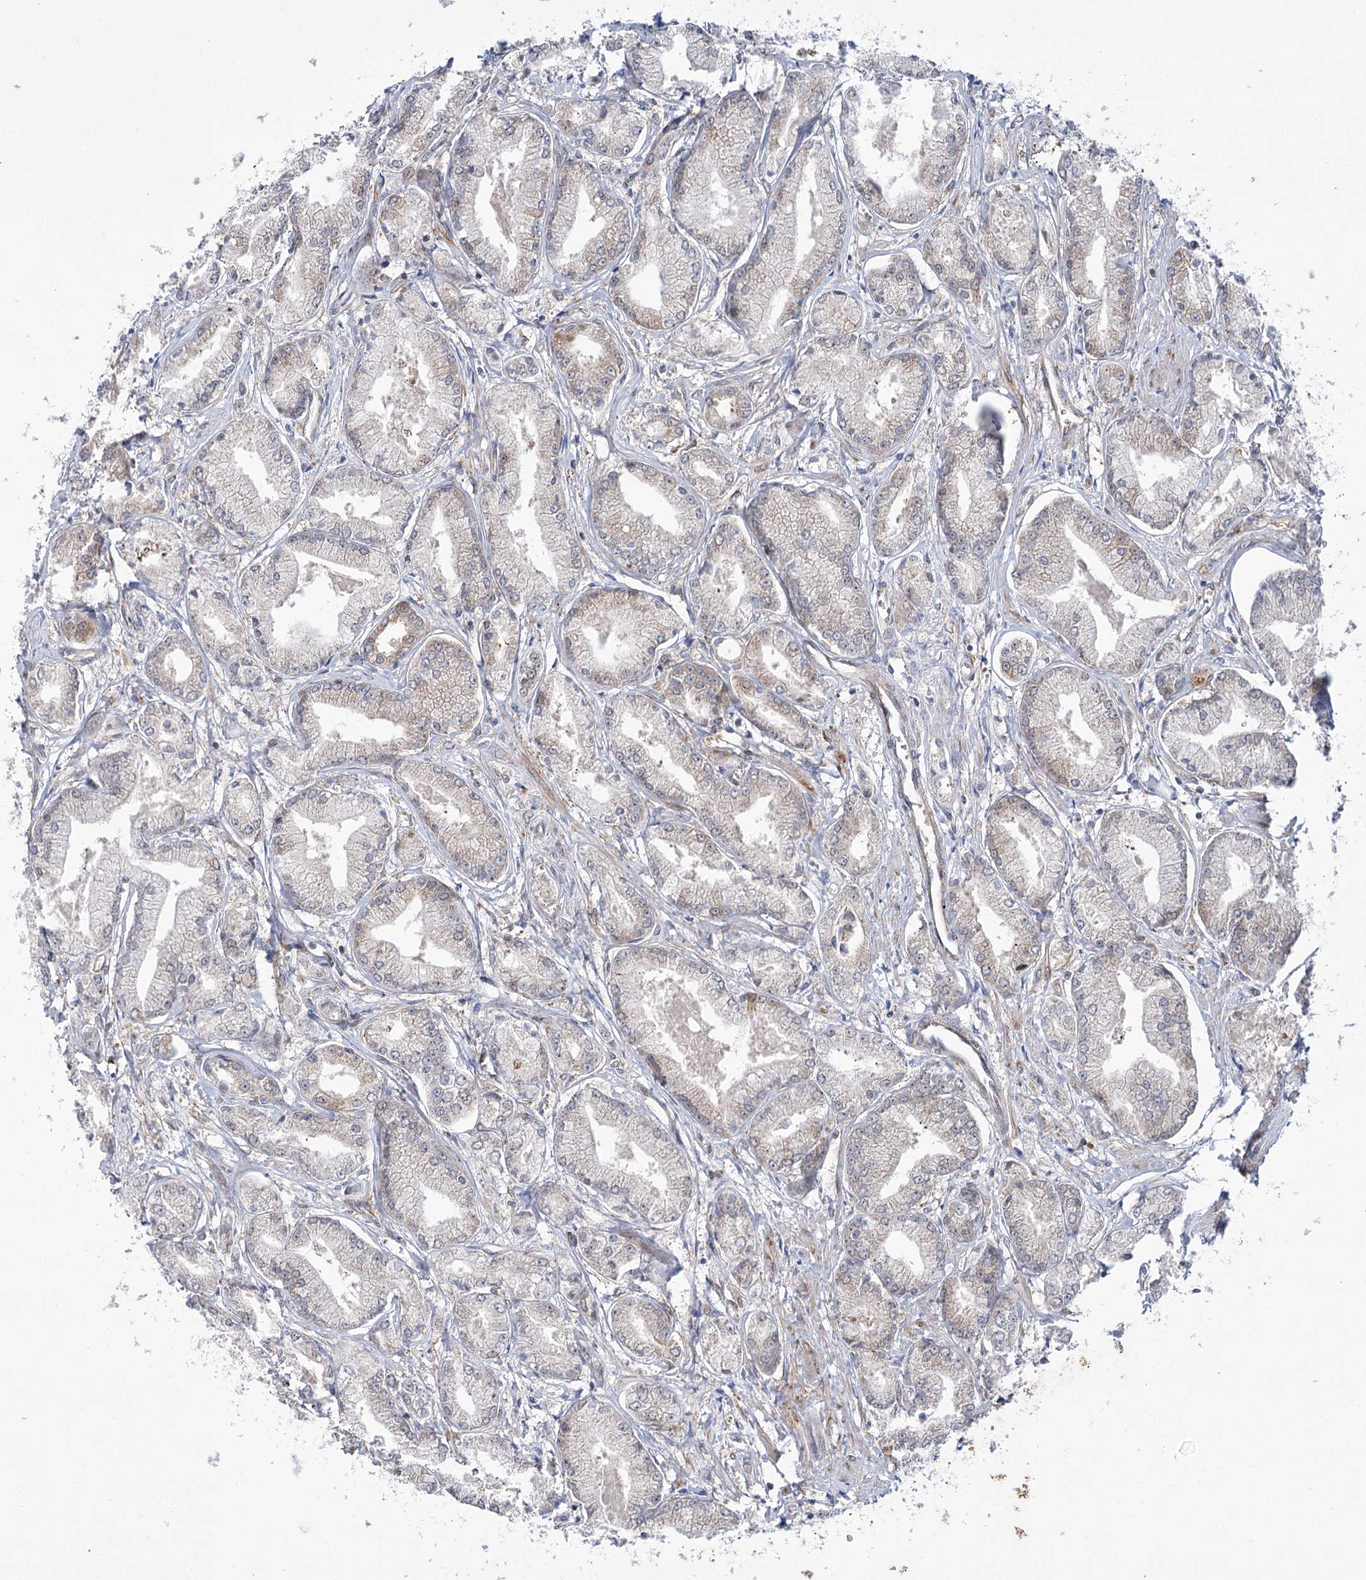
{"staining": {"intensity": "weak", "quantity": "<25%", "location": "cytoplasmic/membranous"}, "tissue": "prostate cancer", "cell_type": "Tumor cells", "image_type": "cancer", "snomed": [{"axis": "morphology", "description": "Adenocarcinoma, Low grade"}, {"axis": "topography", "description": "Prostate"}], "caption": "Tumor cells are negative for protein expression in human prostate cancer.", "gene": "VWA2", "patient": {"sex": "male", "age": 60}}